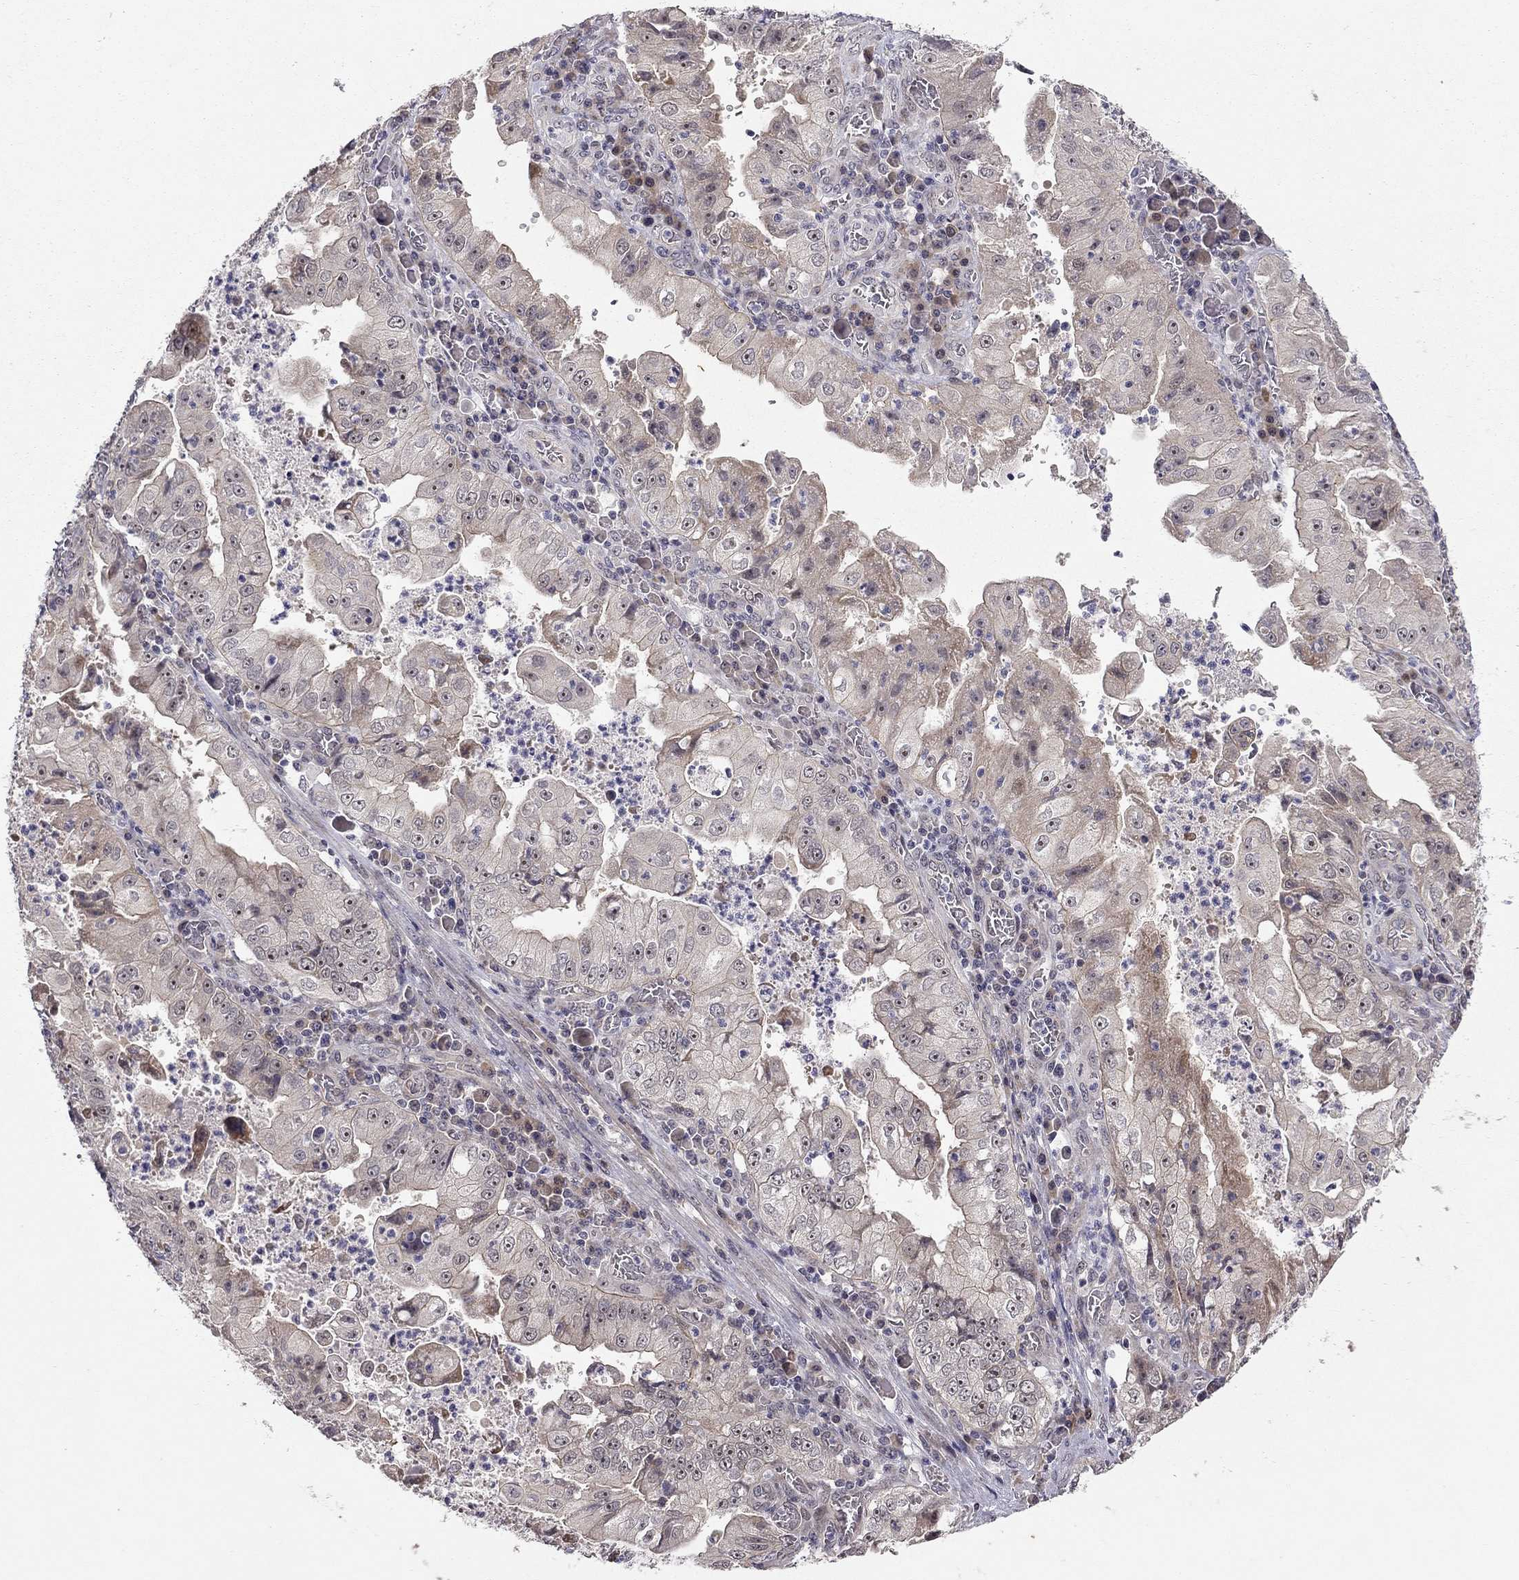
{"staining": {"intensity": "moderate", "quantity": "<25%", "location": "nuclear"}, "tissue": "stomach cancer", "cell_type": "Tumor cells", "image_type": "cancer", "snomed": [{"axis": "morphology", "description": "Adenocarcinoma, NOS"}, {"axis": "topography", "description": "Stomach"}], "caption": "Moderate nuclear staining for a protein is present in about <25% of tumor cells of stomach cancer using immunohistochemistry (IHC).", "gene": "STXBP6", "patient": {"sex": "male", "age": 76}}